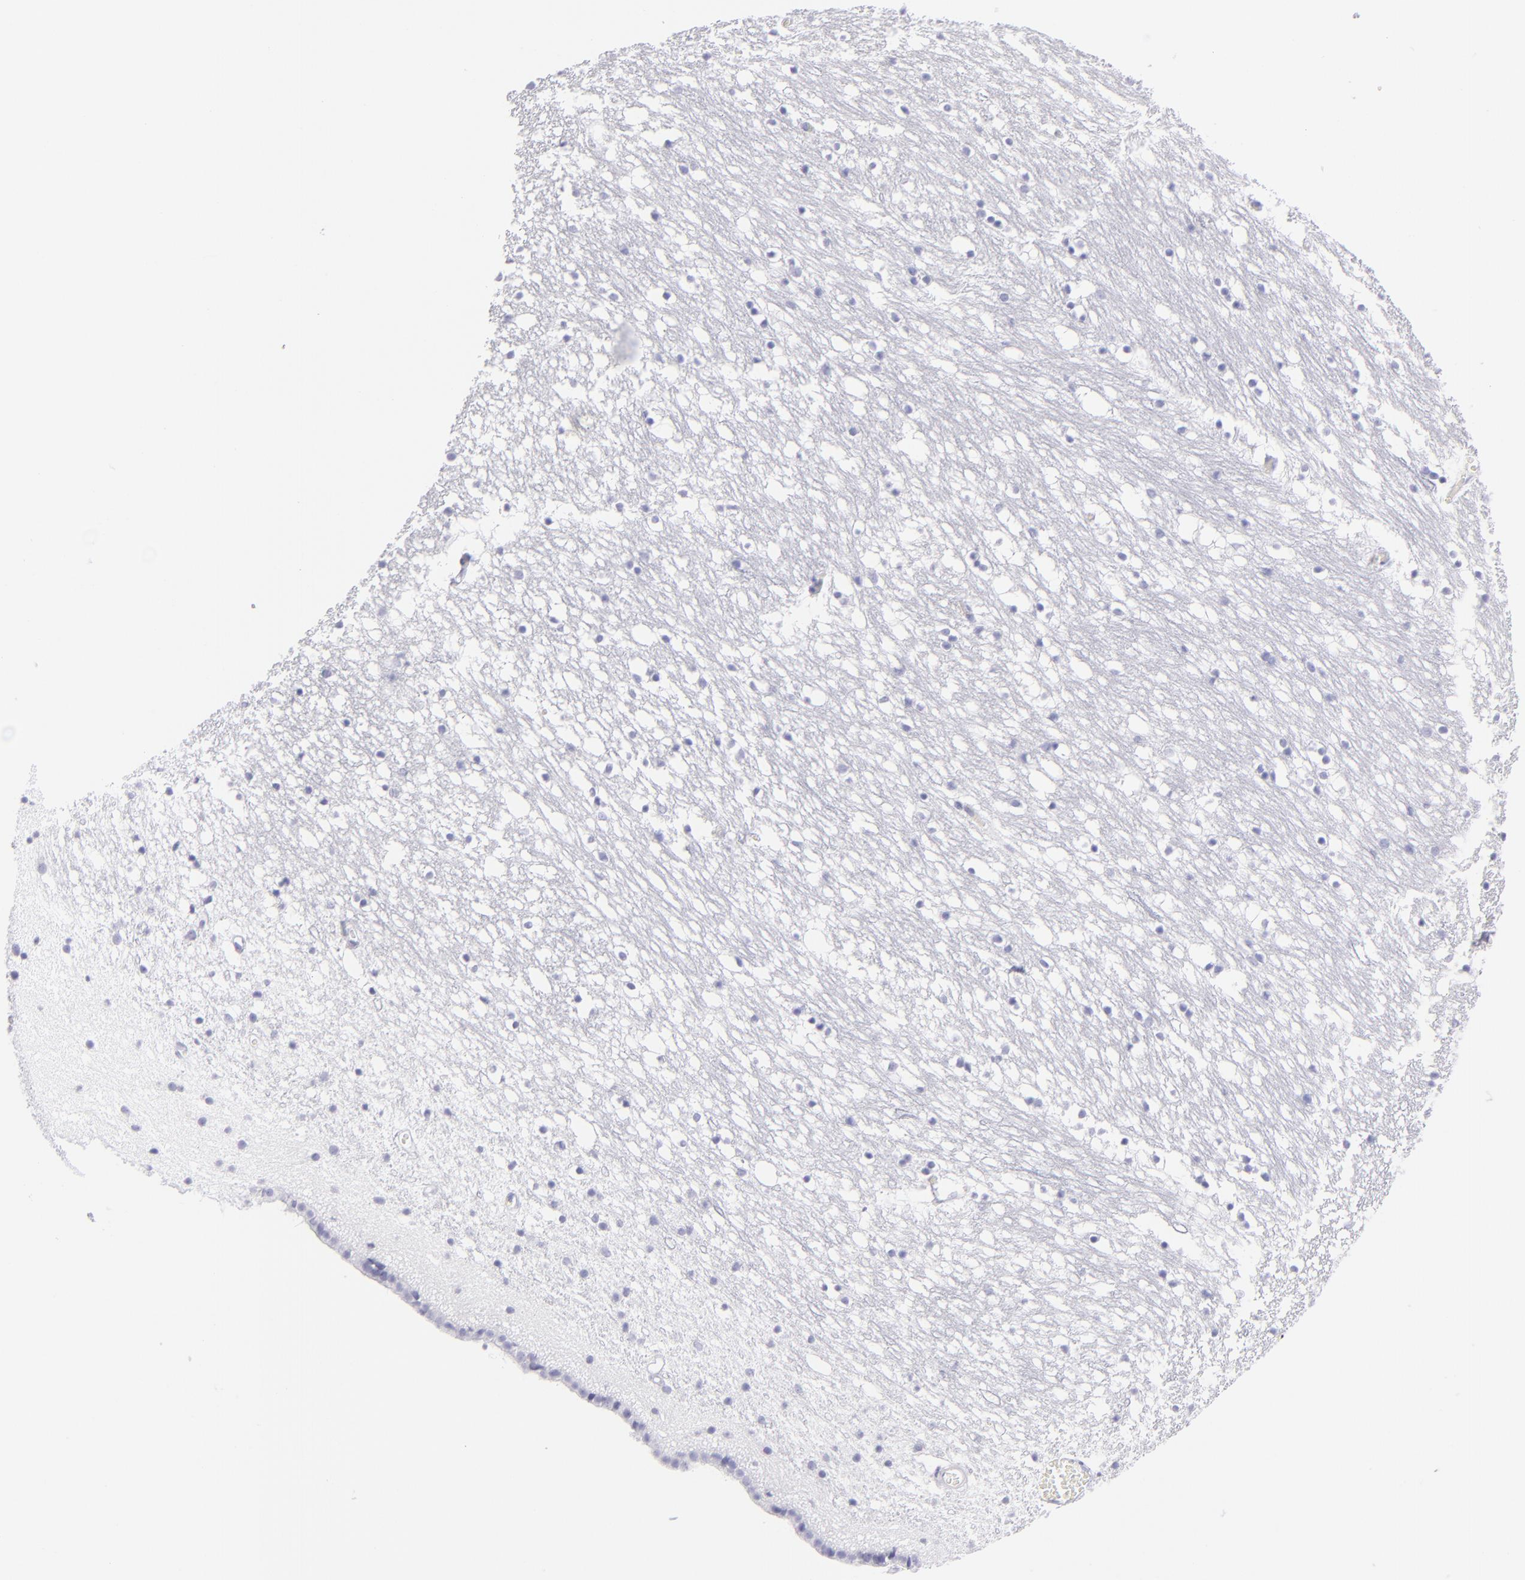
{"staining": {"intensity": "negative", "quantity": "none", "location": "none"}, "tissue": "caudate", "cell_type": "Glial cells", "image_type": "normal", "snomed": [{"axis": "morphology", "description": "Normal tissue, NOS"}, {"axis": "topography", "description": "Lateral ventricle wall"}], "caption": "This is an IHC micrograph of normal caudate. There is no expression in glial cells.", "gene": "PRPH", "patient": {"sex": "male", "age": 45}}